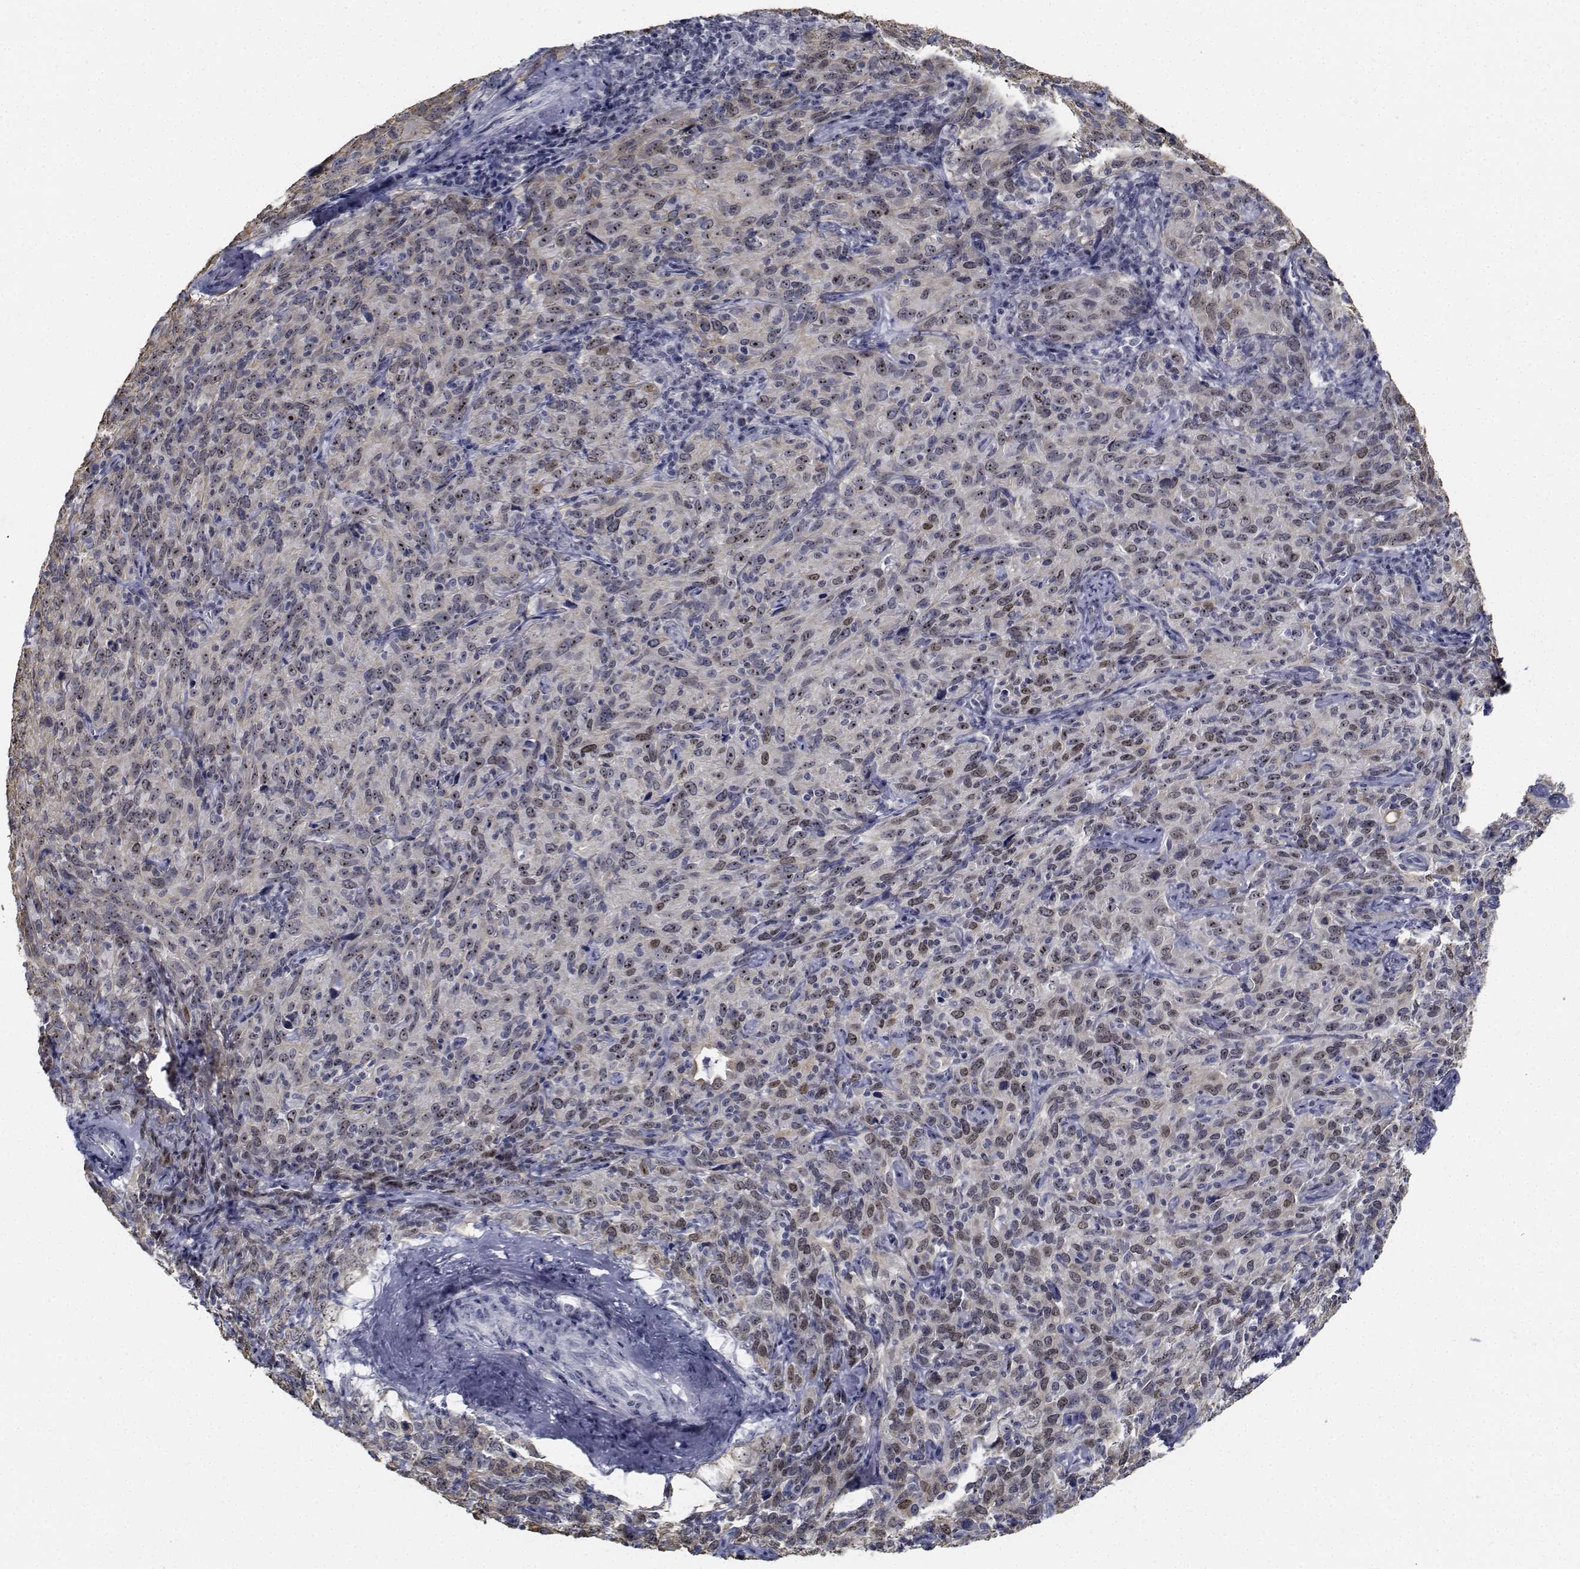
{"staining": {"intensity": "moderate", "quantity": "<25%", "location": "nuclear"}, "tissue": "cervical cancer", "cell_type": "Tumor cells", "image_type": "cancer", "snomed": [{"axis": "morphology", "description": "Squamous cell carcinoma, NOS"}, {"axis": "topography", "description": "Cervix"}], "caption": "Protein staining exhibits moderate nuclear staining in about <25% of tumor cells in cervical squamous cell carcinoma.", "gene": "NVL", "patient": {"sex": "female", "age": 51}}